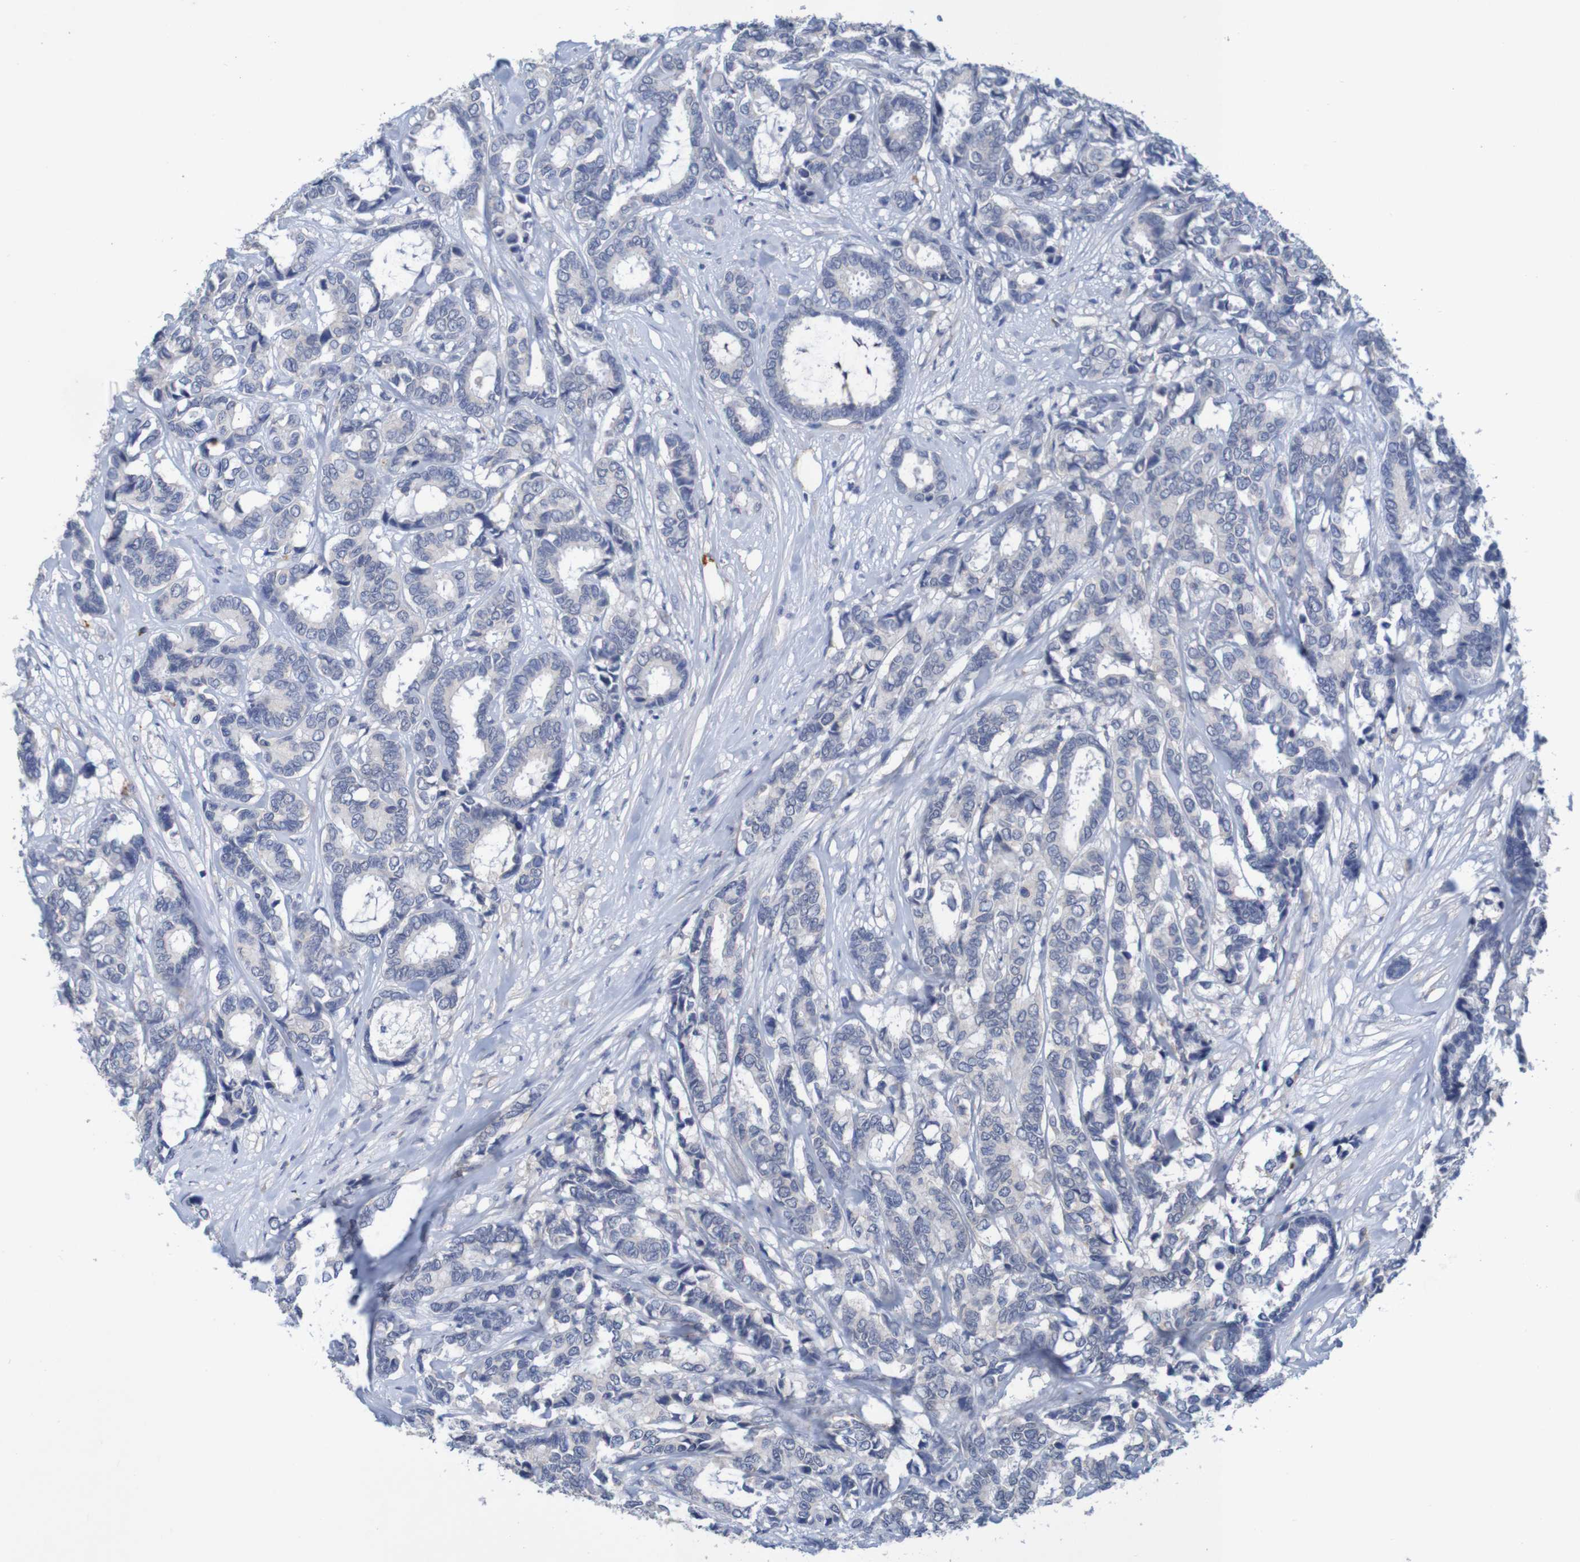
{"staining": {"intensity": "negative", "quantity": "none", "location": "none"}, "tissue": "breast cancer", "cell_type": "Tumor cells", "image_type": "cancer", "snomed": [{"axis": "morphology", "description": "Duct carcinoma"}, {"axis": "topography", "description": "Breast"}], "caption": "Tumor cells are negative for brown protein staining in breast cancer (infiltrating ductal carcinoma). Nuclei are stained in blue.", "gene": "LTA", "patient": {"sex": "female", "age": 87}}